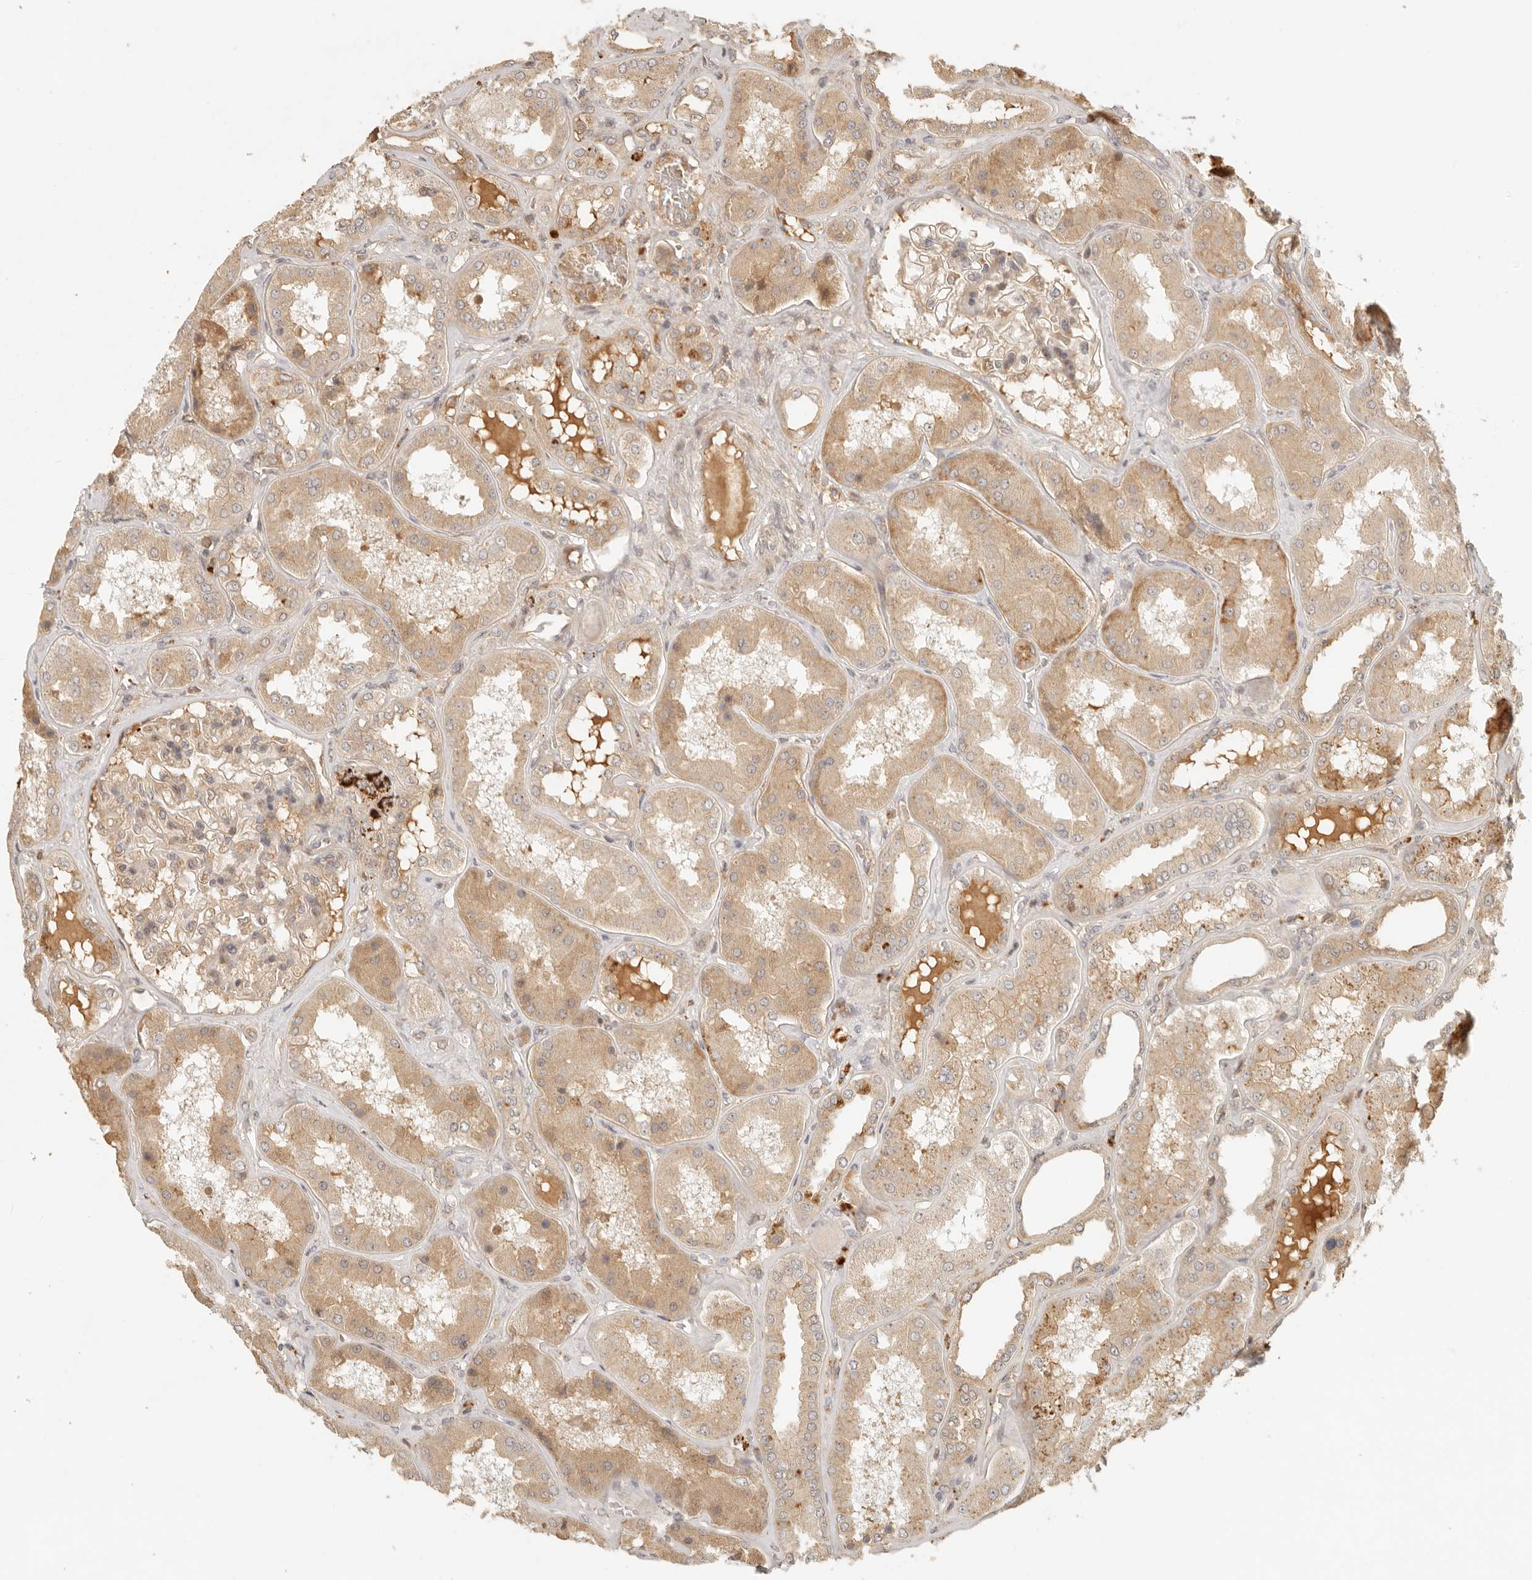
{"staining": {"intensity": "weak", "quantity": "25%-75%", "location": "cytoplasmic/membranous"}, "tissue": "kidney", "cell_type": "Cells in glomeruli", "image_type": "normal", "snomed": [{"axis": "morphology", "description": "Normal tissue, NOS"}, {"axis": "topography", "description": "Kidney"}], "caption": "Immunohistochemistry (DAB (3,3'-diaminobenzidine)) staining of benign kidney exhibits weak cytoplasmic/membranous protein positivity in approximately 25%-75% of cells in glomeruli.", "gene": "ANKRD61", "patient": {"sex": "female", "age": 56}}